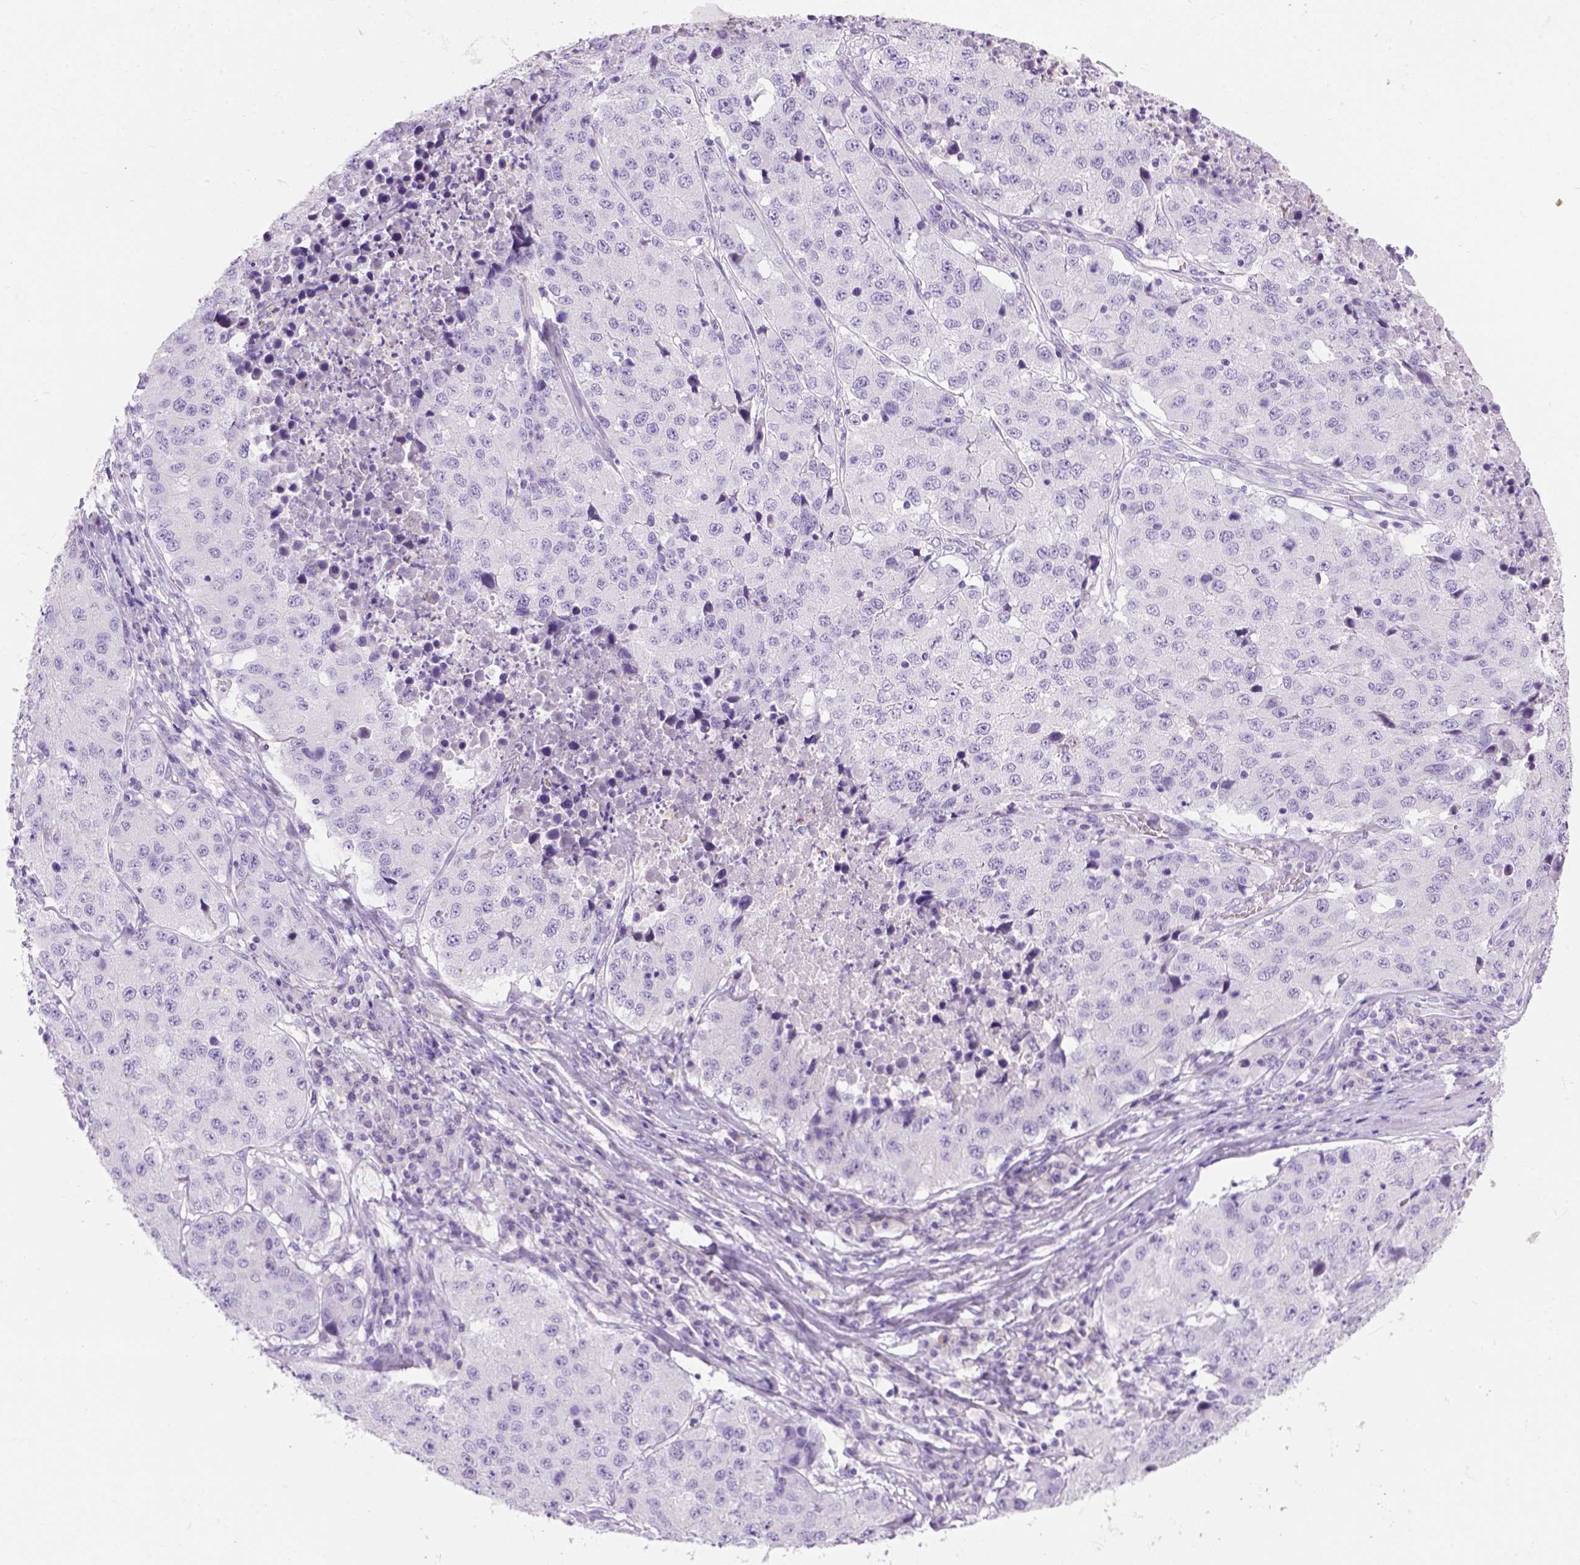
{"staining": {"intensity": "negative", "quantity": "none", "location": "none"}, "tissue": "stomach cancer", "cell_type": "Tumor cells", "image_type": "cancer", "snomed": [{"axis": "morphology", "description": "Adenocarcinoma, NOS"}, {"axis": "topography", "description": "Stomach"}], "caption": "Protein analysis of stomach cancer (adenocarcinoma) shows no significant positivity in tumor cells. (DAB (3,3'-diaminobenzidine) immunohistochemistry (IHC), high magnification).", "gene": "TMEM38A", "patient": {"sex": "male", "age": 71}}